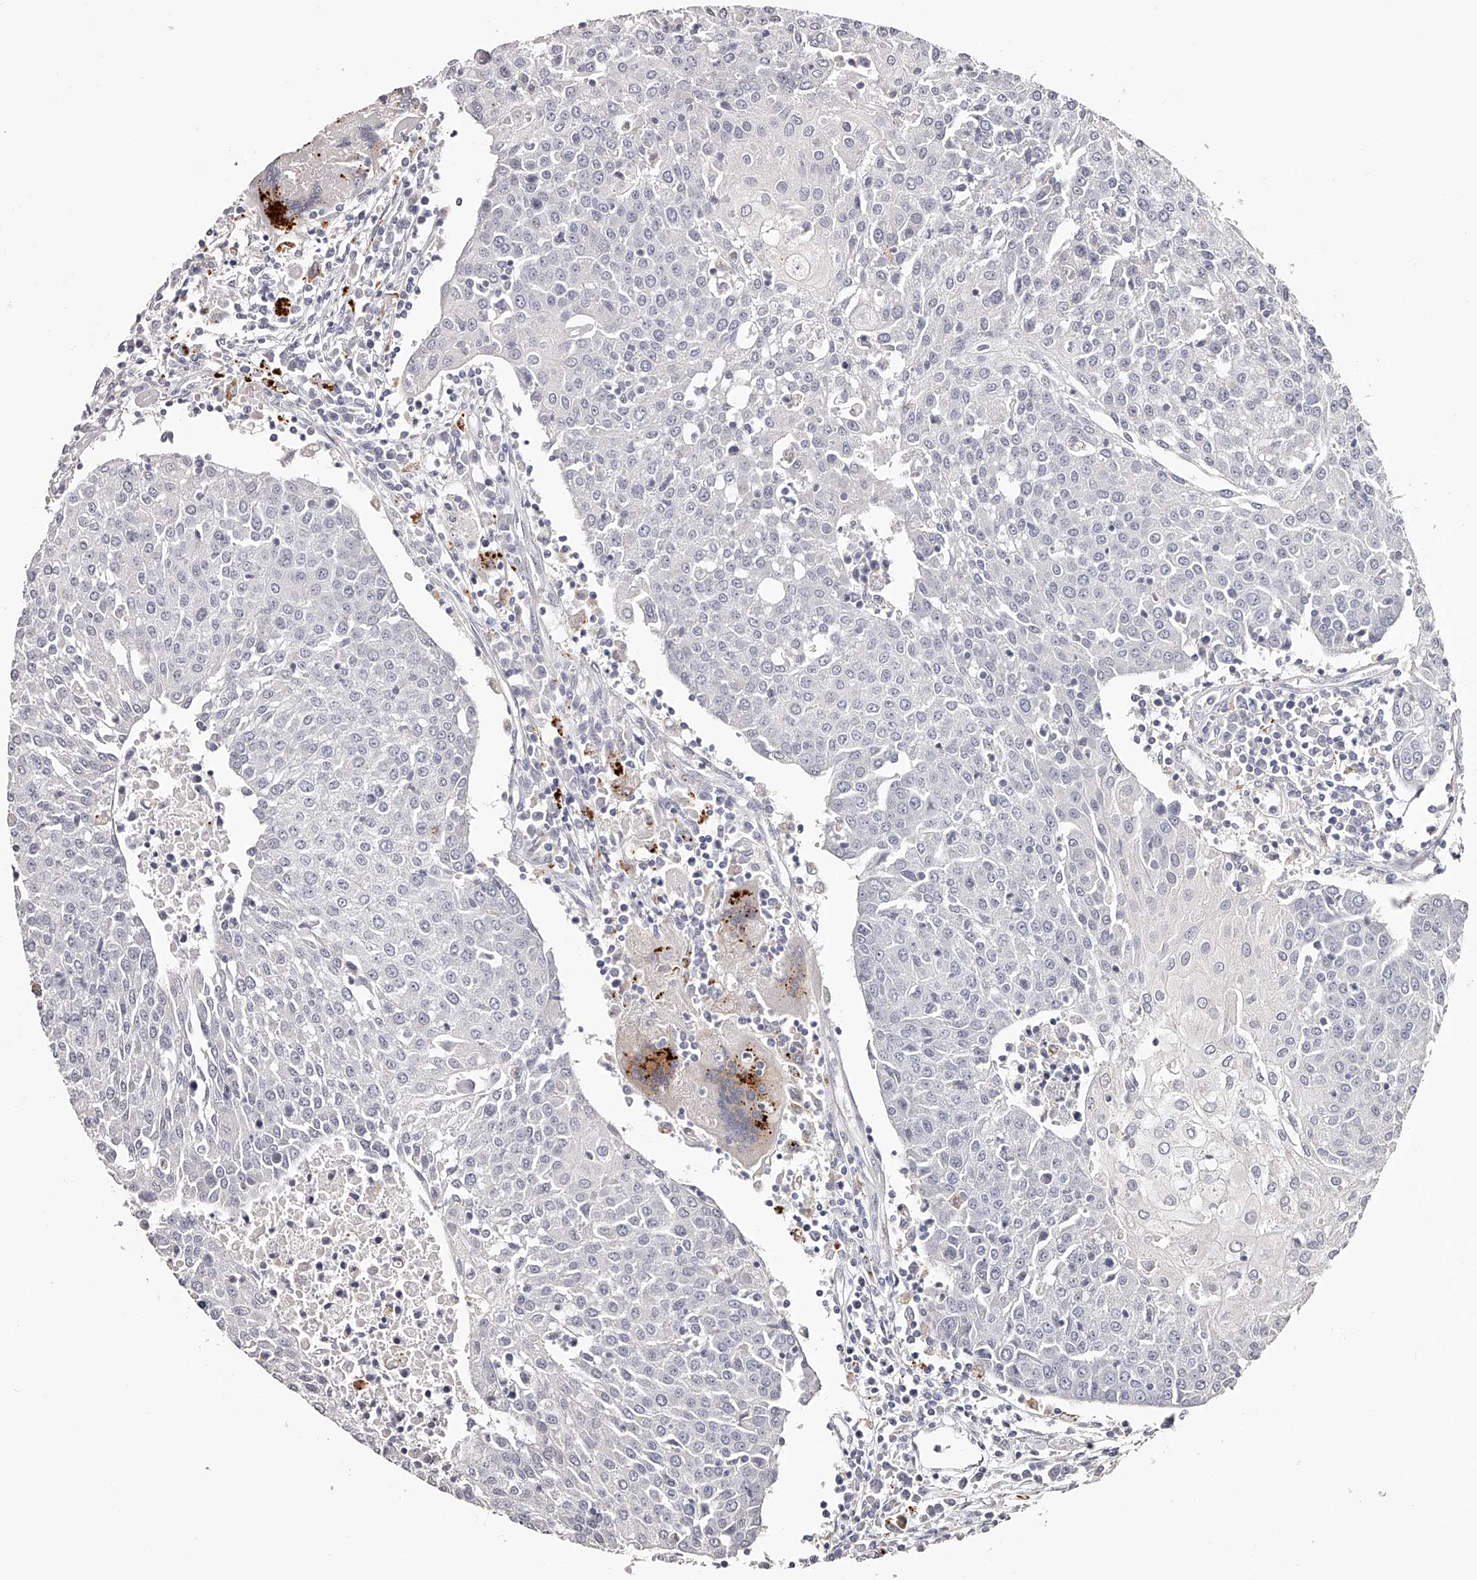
{"staining": {"intensity": "negative", "quantity": "none", "location": "none"}, "tissue": "urothelial cancer", "cell_type": "Tumor cells", "image_type": "cancer", "snomed": [{"axis": "morphology", "description": "Urothelial carcinoma, High grade"}, {"axis": "topography", "description": "Urinary bladder"}], "caption": "Tumor cells show no significant expression in urothelial cancer.", "gene": "SLC35D3", "patient": {"sex": "female", "age": 85}}